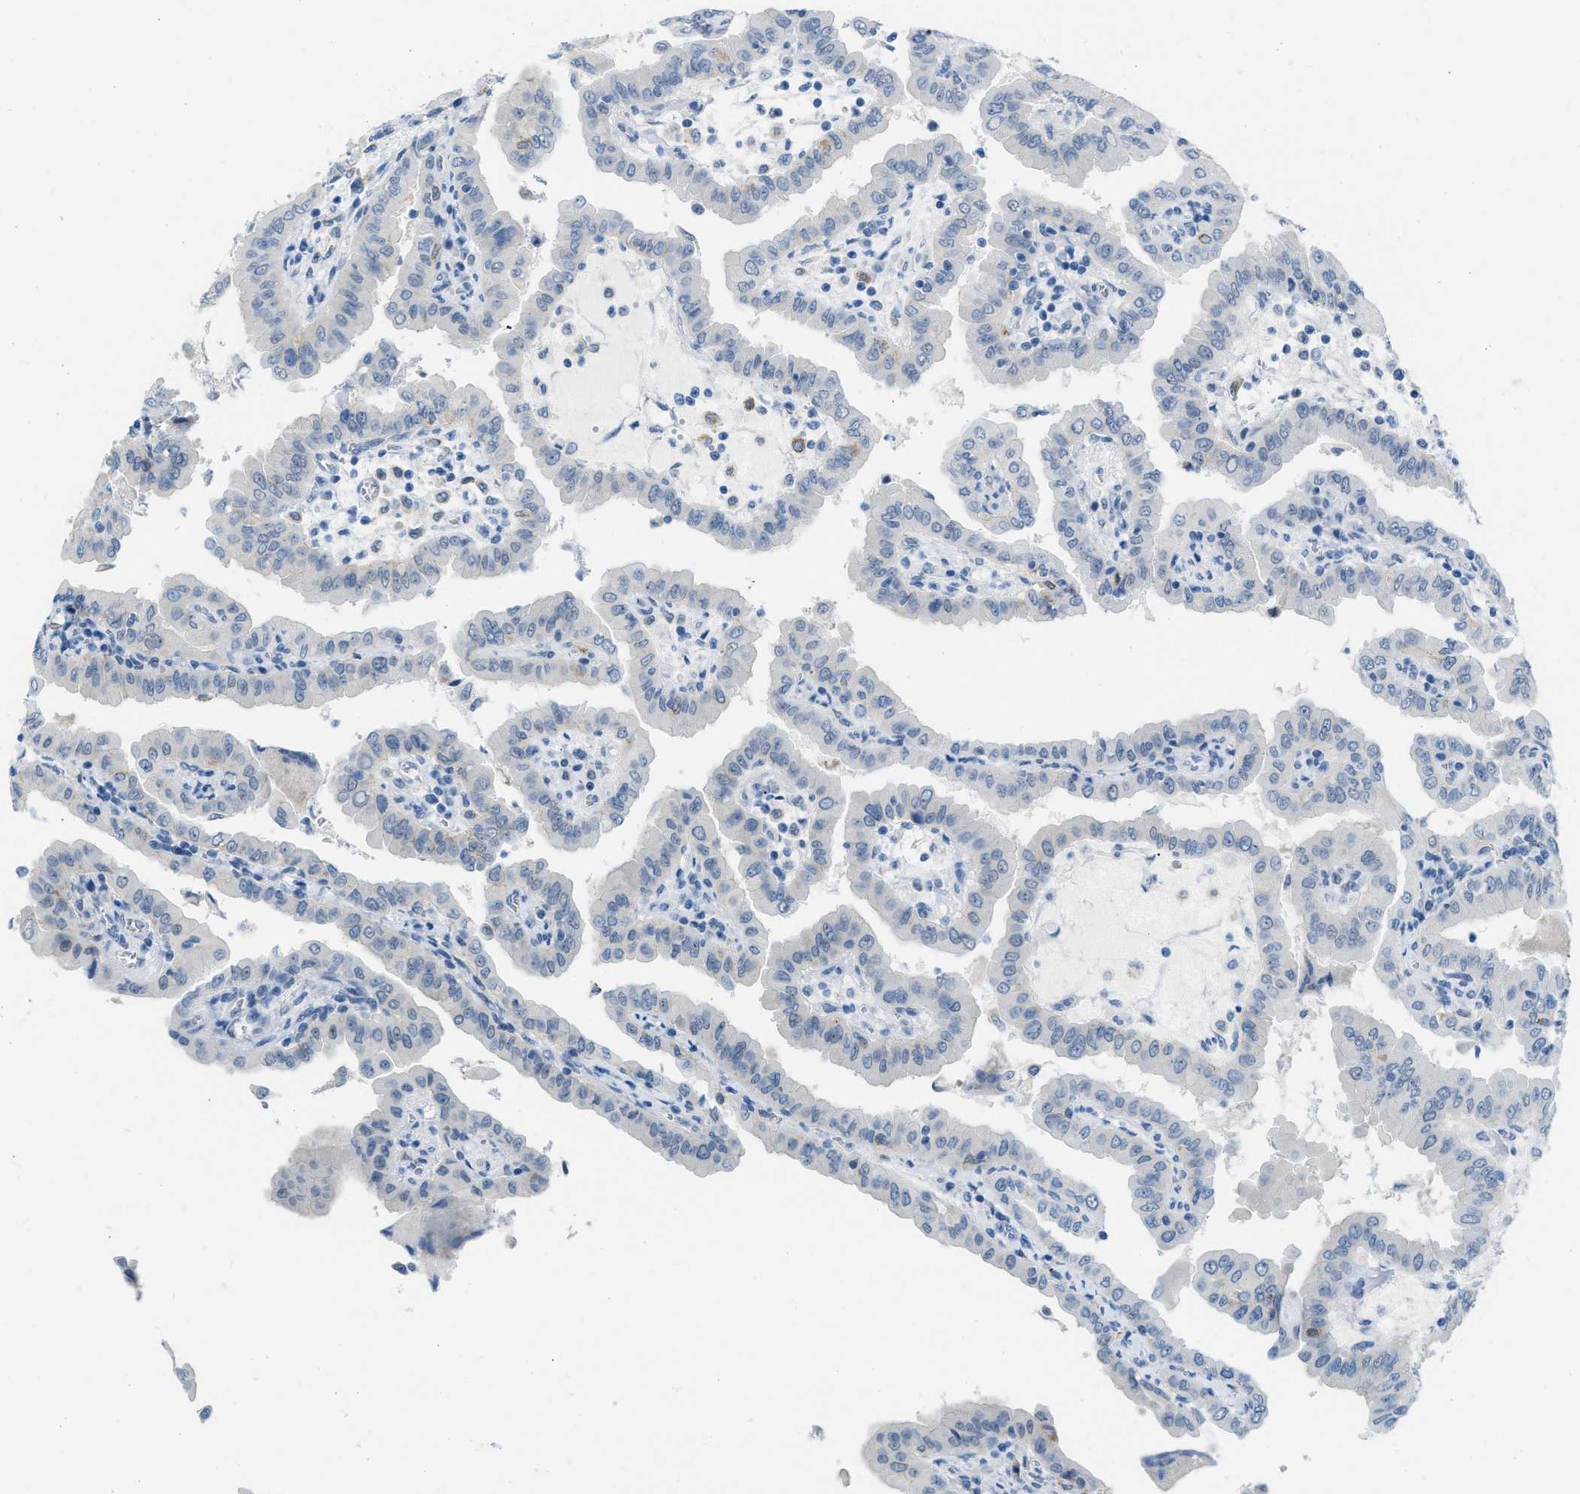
{"staining": {"intensity": "negative", "quantity": "none", "location": "none"}, "tissue": "thyroid cancer", "cell_type": "Tumor cells", "image_type": "cancer", "snomed": [{"axis": "morphology", "description": "Papillary adenocarcinoma, NOS"}, {"axis": "topography", "description": "Thyroid gland"}], "caption": "This is a photomicrograph of immunohistochemistry staining of thyroid cancer, which shows no staining in tumor cells.", "gene": "PHRF1", "patient": {"sex": "male", "age": 33}}